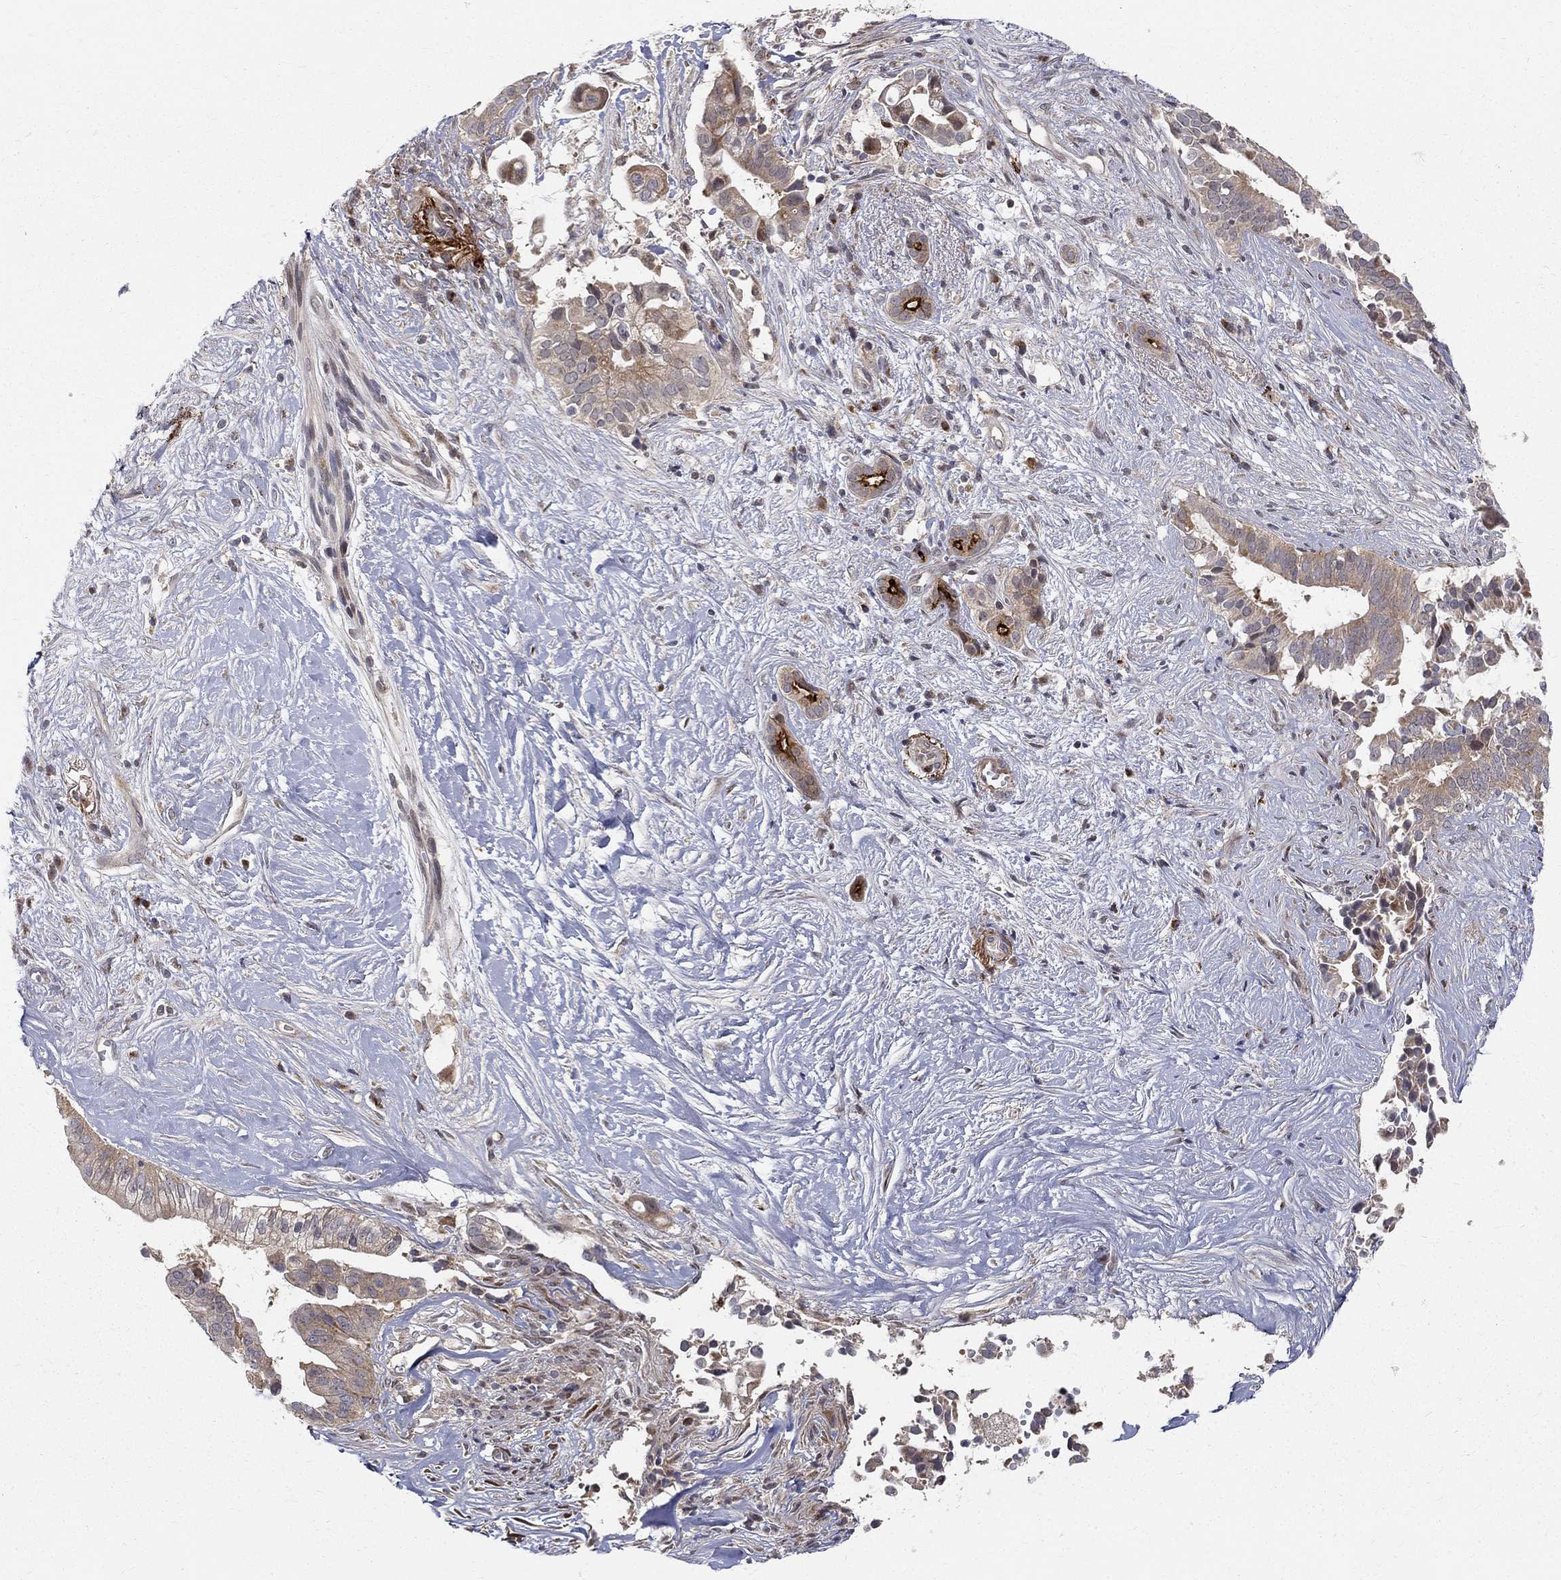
{"staining": {"intensity": "moderate", "quantity": "<25%", "location": "cytoplasmic/membranous"}, "tissue": "pancreatic cancer", "cell_type": "Tumor cells", "image_type": "cancer", "snomed": [{"axis": "morphology", "description": "Adenocarcinoma, NOS"}, {"axis": "topography", "description": "Pancreas"}], "caption": "Pancreatic cancer stained with a brown dye reveals moderate cytoplasmic/membranous positive expression in about <25% of tumor cells.", "gene": "WDR19", "patient": {"sex": "male", "age": 61}}